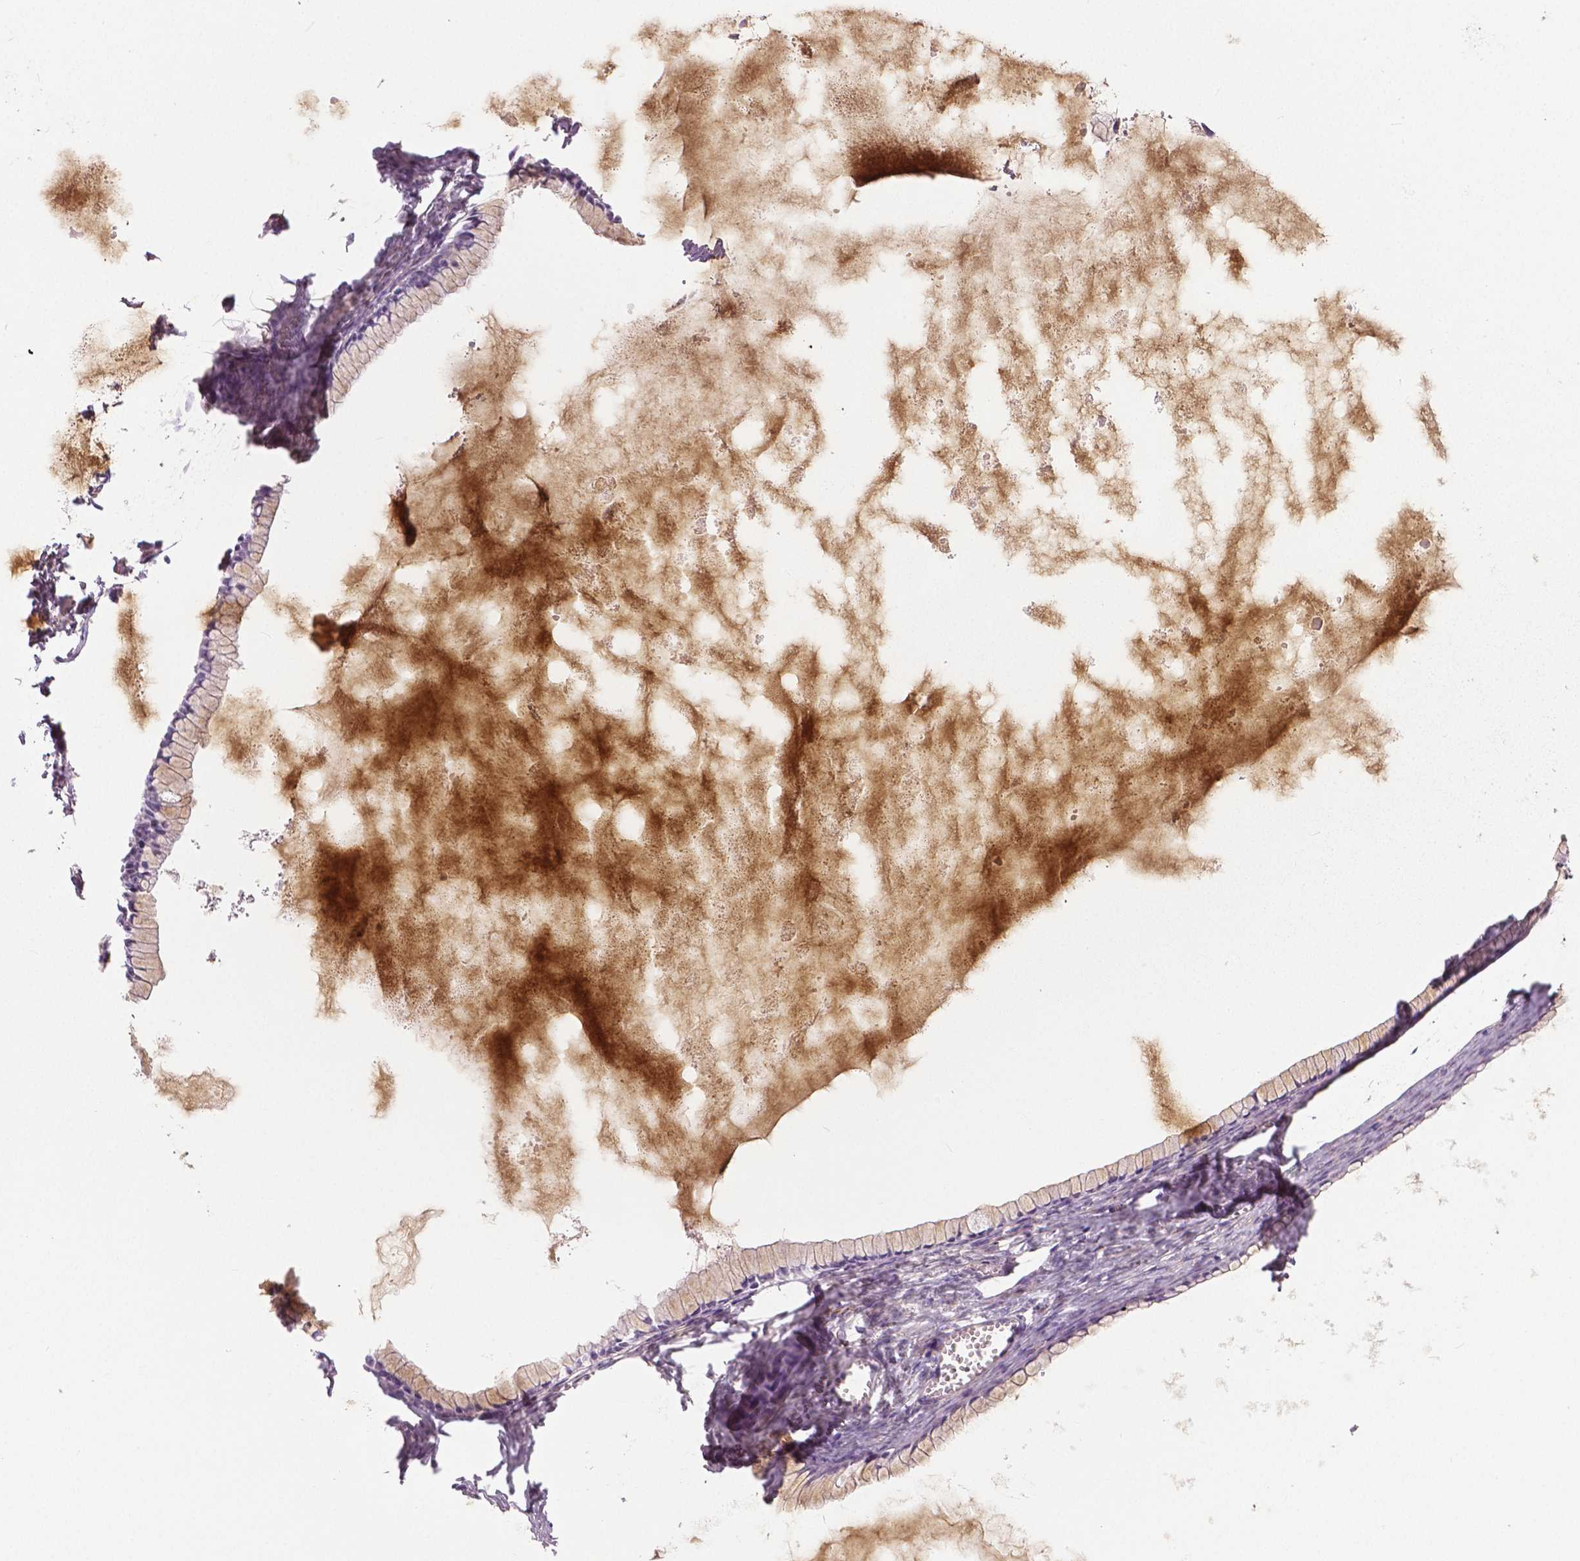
{"staining": {"intensity": "negative", "quantity": "none", "location": "none"}, "tissue": "ovarian cancer", "cell_type": "Tumor cells", "image_type": "cancer", "snomed": [{"axis": "morphology", "description": "Cystadenocarcinoma, mucinous, NOS"}, {"axis": "topography", "description": "Ovary"}], "caption": "IHC photomicrograph of neoplastic tissue: human ovarian cancer (mucinous cystadenocarcinoma) stained with DAB shows no significant protein staining in tumor cells.", "gene": "FLT1", "patient": {"sex": "female", "age": 41}}